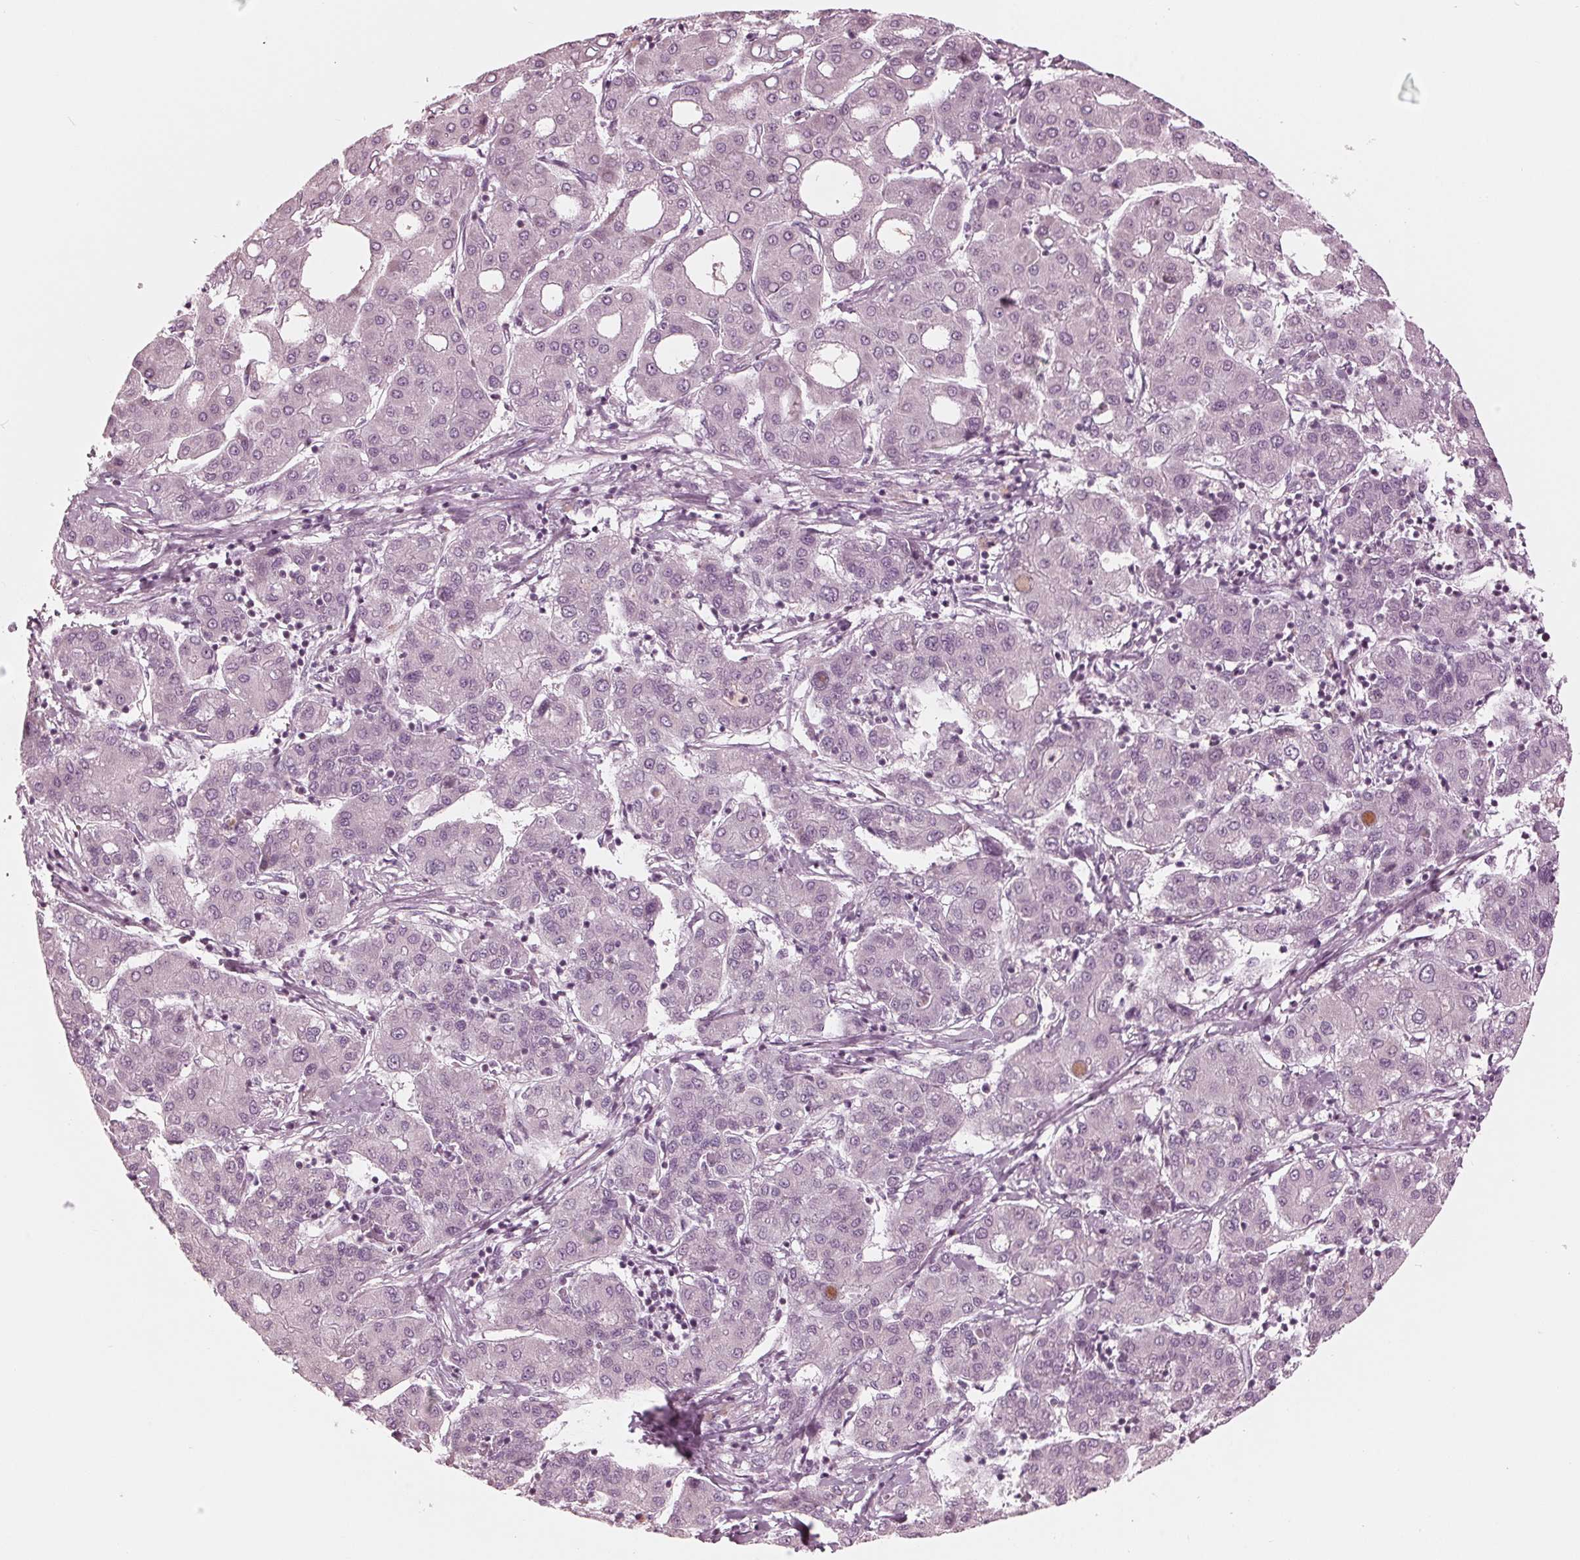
{"staining": {"intensity": "negative", "quantity": "none", "location": "none"}, "tissue": "liver cancer", "cell_type": "Tumor cells", "image_type": "cancer", "snomed": [{"axis": "morphology", "description": "Carcinoma, Hepatocellular, NOS"}, {"axis": "topography", "description": "Liver"}], "caption": "Immunohistochemical staining of human liver cancer (hepatocellular carcinoma) exhibits no significant staining in tumor cells.", "gene": "CLN6", "patient": {"sex": "male", "age": 65}}